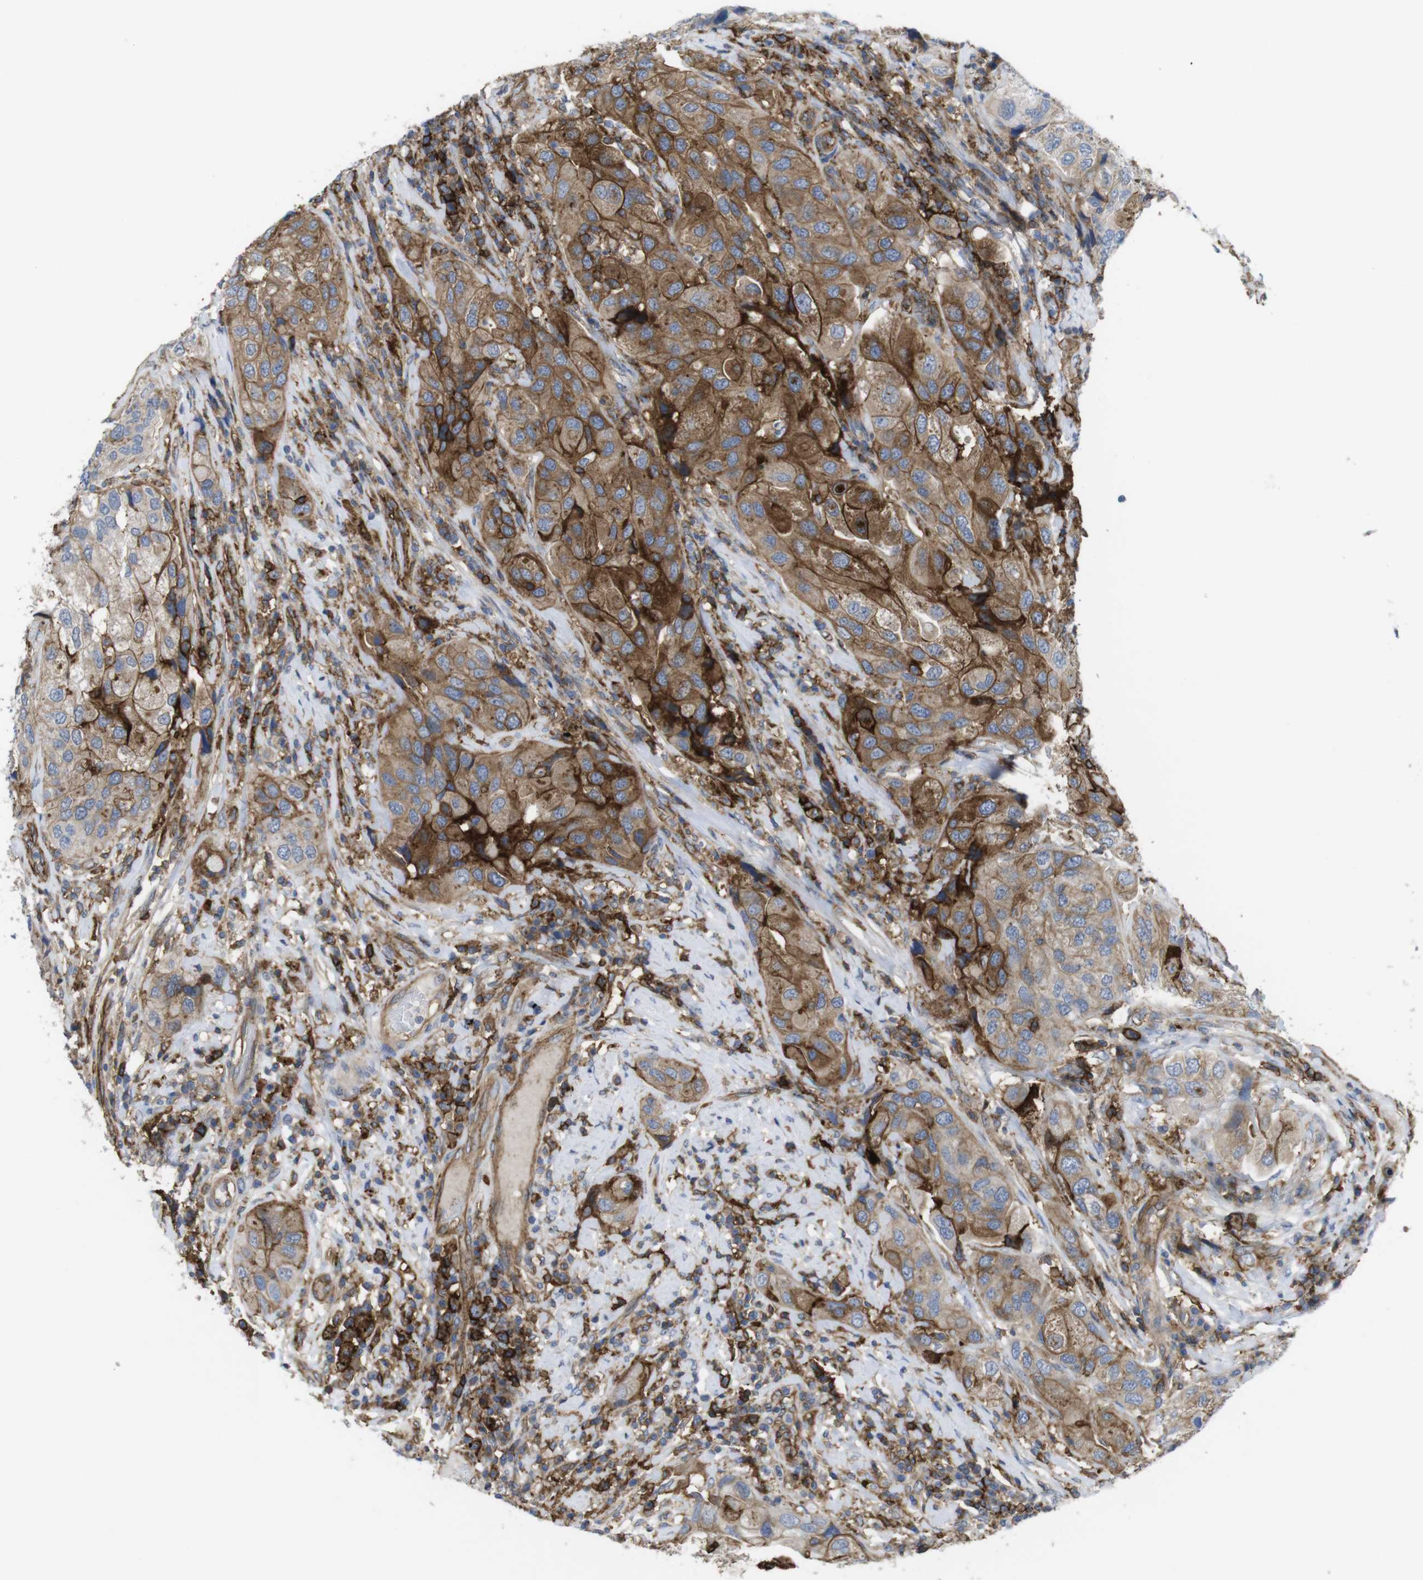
{"staining": {"intensity": "strong", "quantity": "25%-75%", "location": "cytoplasmic/membranous"}, "tissue": "urothelial cancer", "cell_type": "Tumor cells", "image_type": "cancer", "snomed": [{"axis": "morphology", "description": "Urothelial carcinoma, High grade"}, {"axis": "topography", "description": "Urinary bladder"}], "caption": "Immunohistochemistry (IHC) histopathology image of neoplastic tissue: urothelial cancer stained using immunohistochemistry reveals high levels of strong protein expression localized specifically in the cytoplasmic/membranous of tumor cells, appearing as a cytoplasmic/membranous brown color.", "gene": "CCR6", "patient": {"sex": "female", "age": 64}}